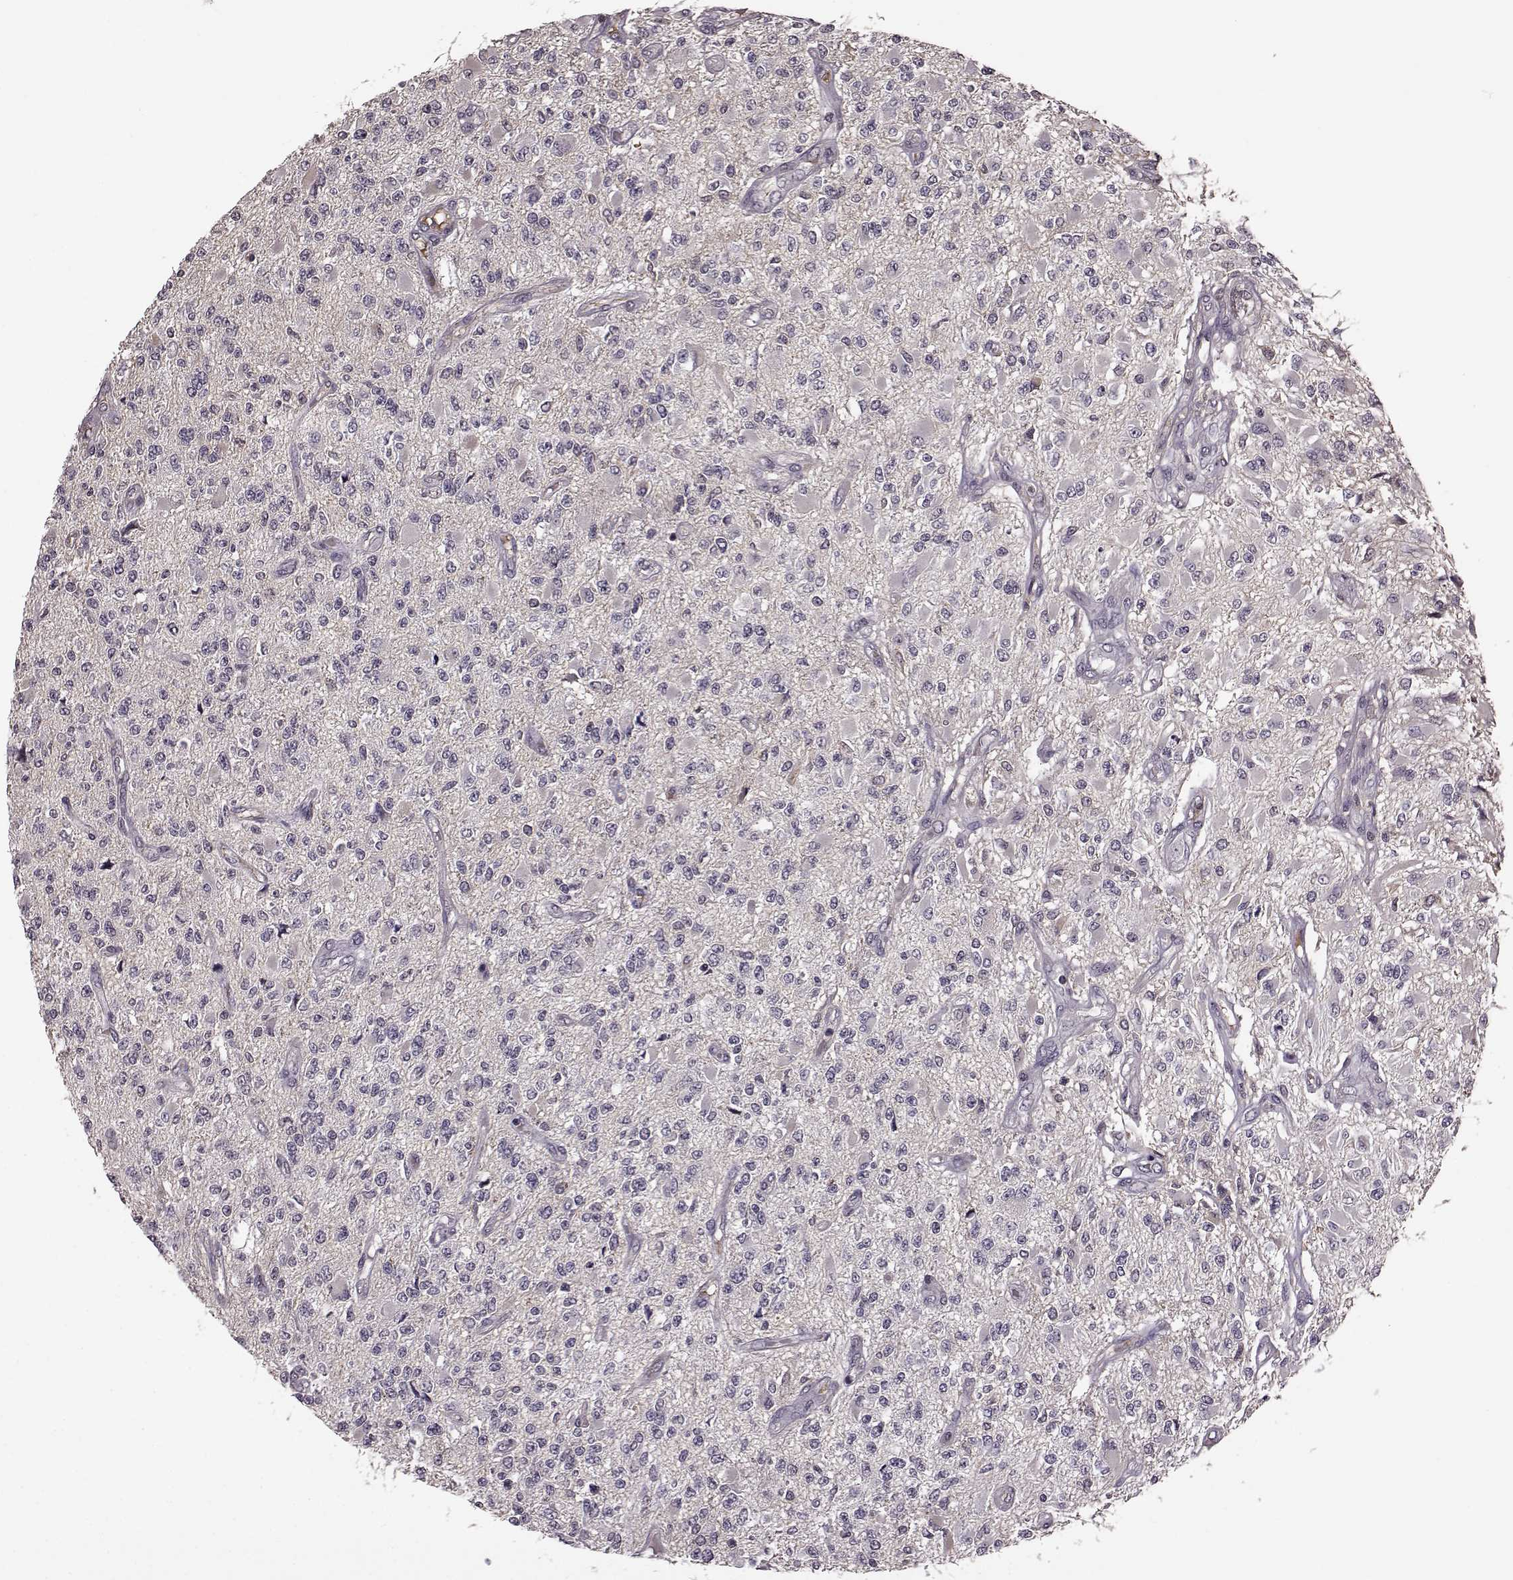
{"staining": {"intensity": "negative", "quantity": "none", "location": "none"}, "tissue": "glioma", "cell_type": "Tumor cells", "image_type": "cancer", "snomed": [{"axis": "morphology", "description": "Glioma, malignant, High grade"}, {"axis": "topography", "description": "Brain"}], "caption": "Micrograph shows no significant protein staining in tumor cells of high-grade glioma (malignant). (Stains: DAB (3,3'-diaminobenzidine) immunohistochemistry with hematoxylin counter stain, Microscopy: brightfield microscopy at high magnification).", "gene": "NRL", "patient": {"sex": "female", "age": 63}}